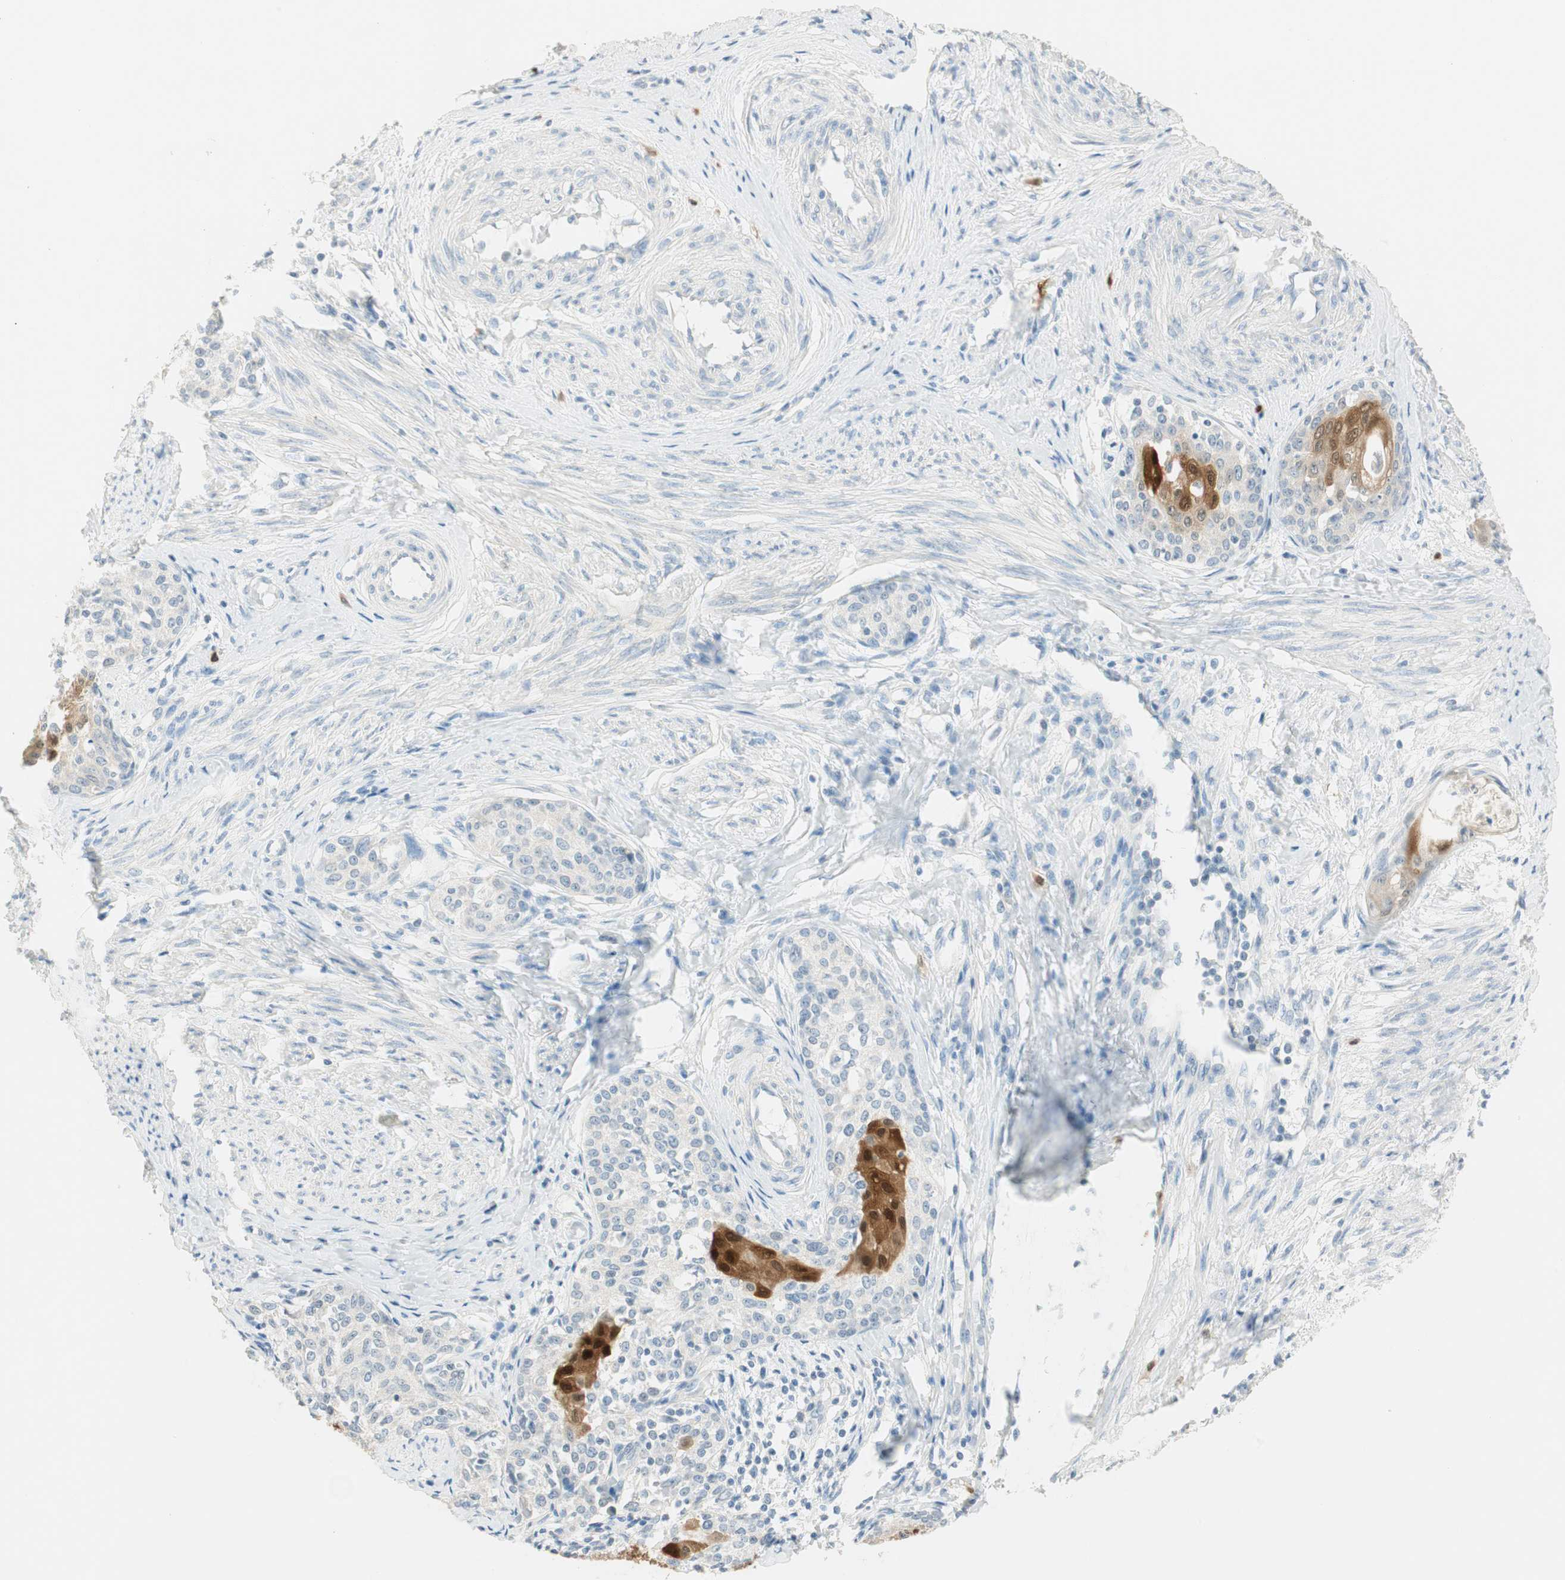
{"staining": {"intensity": "strong", "quantity": "<25%", "location": "cytoplasmic/membranous,nuclear"}, "tissue": "cervical cancer", "cell_type": "Tumor cells", "image_type": "cancer", "snomed": [{"axis": "morphology", "description": "Squamous cell carcinoma, NOS"}, {"axis": "morphology", "description": "Adenocarcinoma, NOS"}, {"axis": "topography", "description": "Cervix"}], "caption": "Immunohistochemical staining of adenocarcinoma (cervical) demonstrates medium levels of strong cytoplasmic/membranous and nuclear staining in approximately <25% of tumor cells.", "gene": "HPGD", "patient": {"sex": "female", "age": 52}}